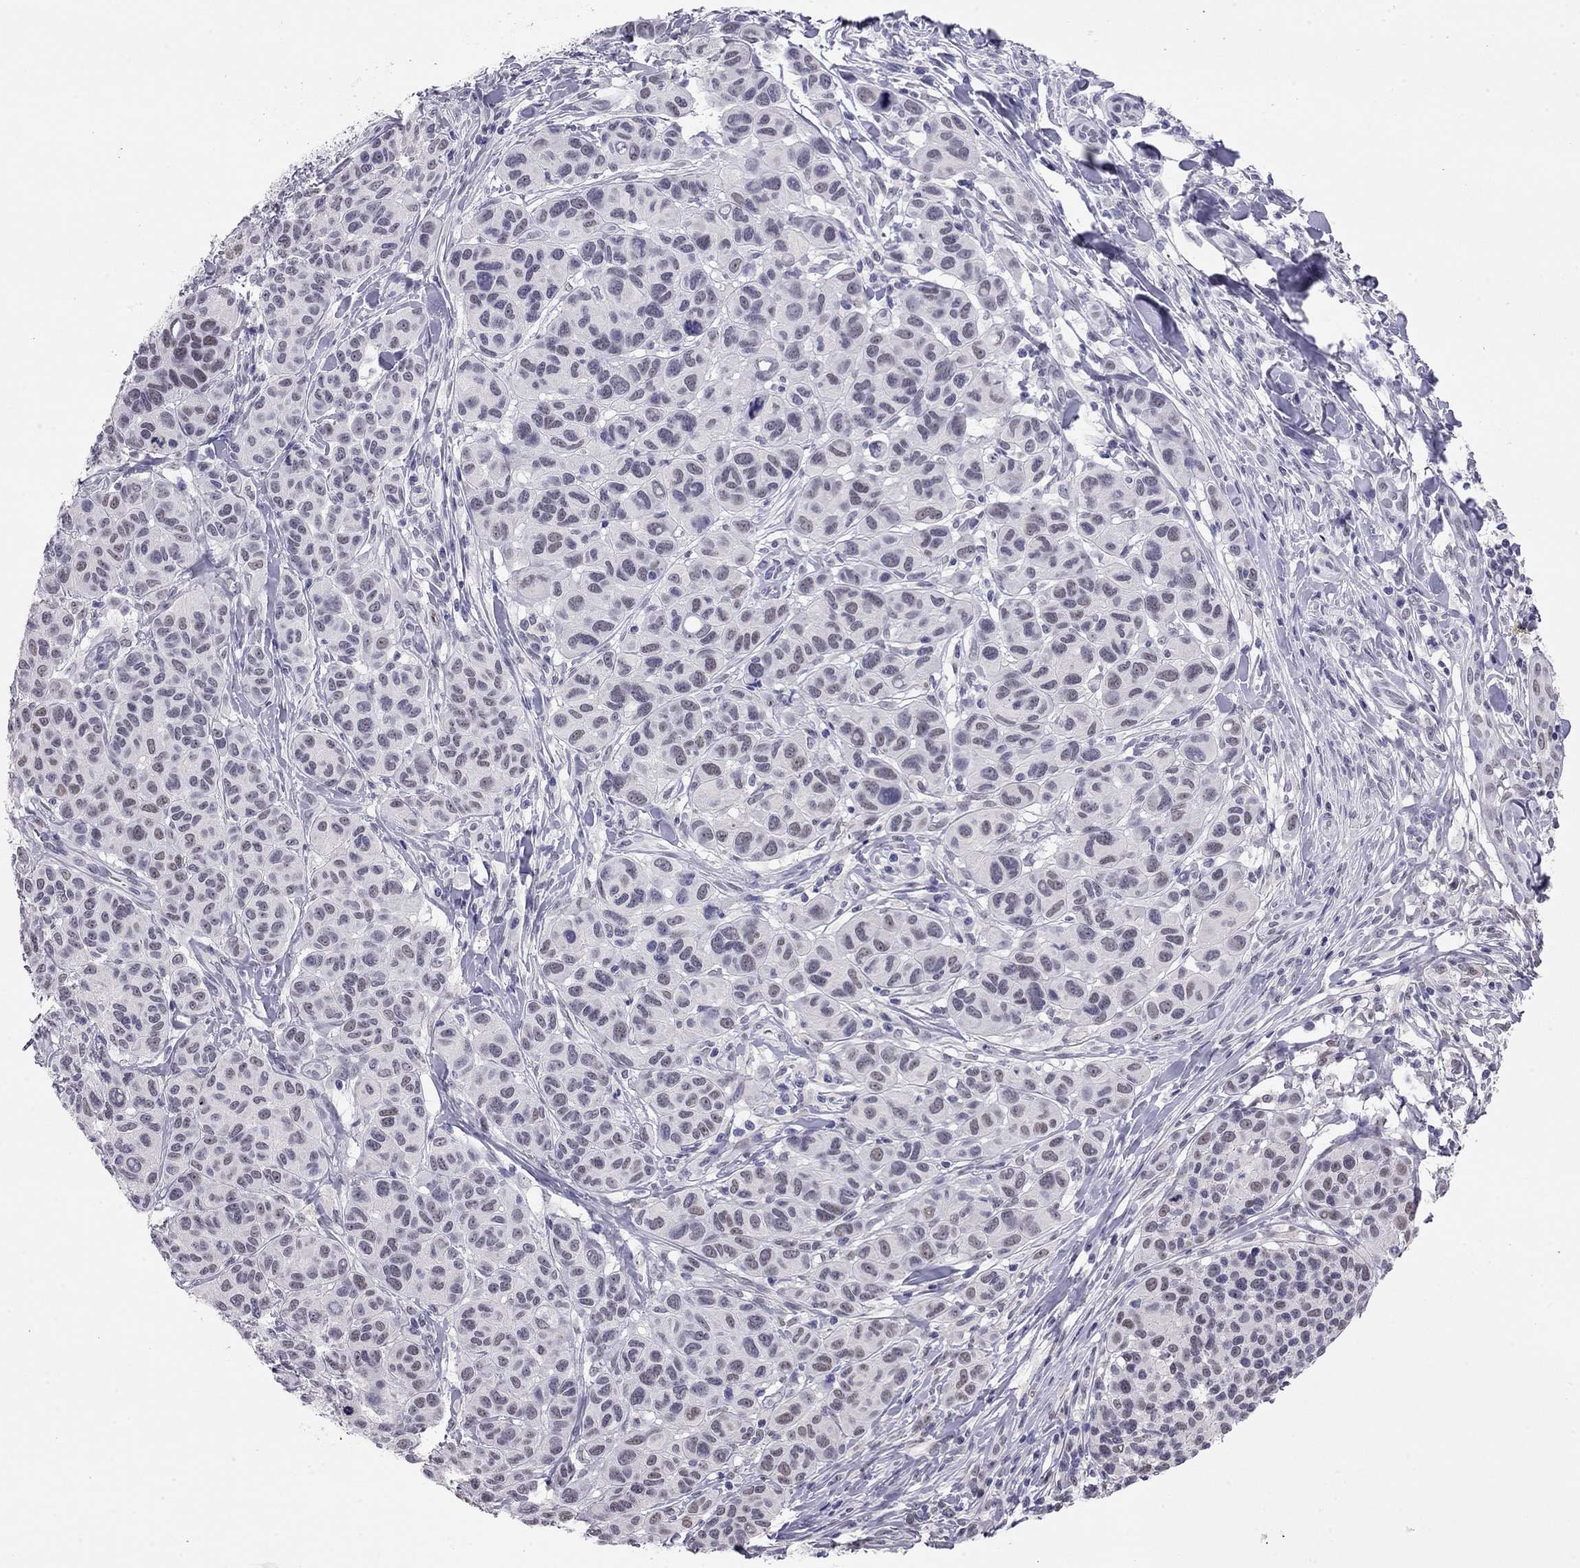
{"staining": {"intensity": "weak", "quantity": "<25%", "location": "nuclear"}, "tissue": "melanoma", "cell_type": "Tumor cells", "image_type": "cancer", "snomed": [{"axis": "morphology", "description": "Malignant melanoma, NOS"}, {"axis": "topography", "description": "Skin"}], "caption": "This is an immunohistochemistry micrograph of human malignant melanoma. There is no staining in tumor cells.", "gene": "DOT1L", "patient": {"sex": "male", "age": 79}}